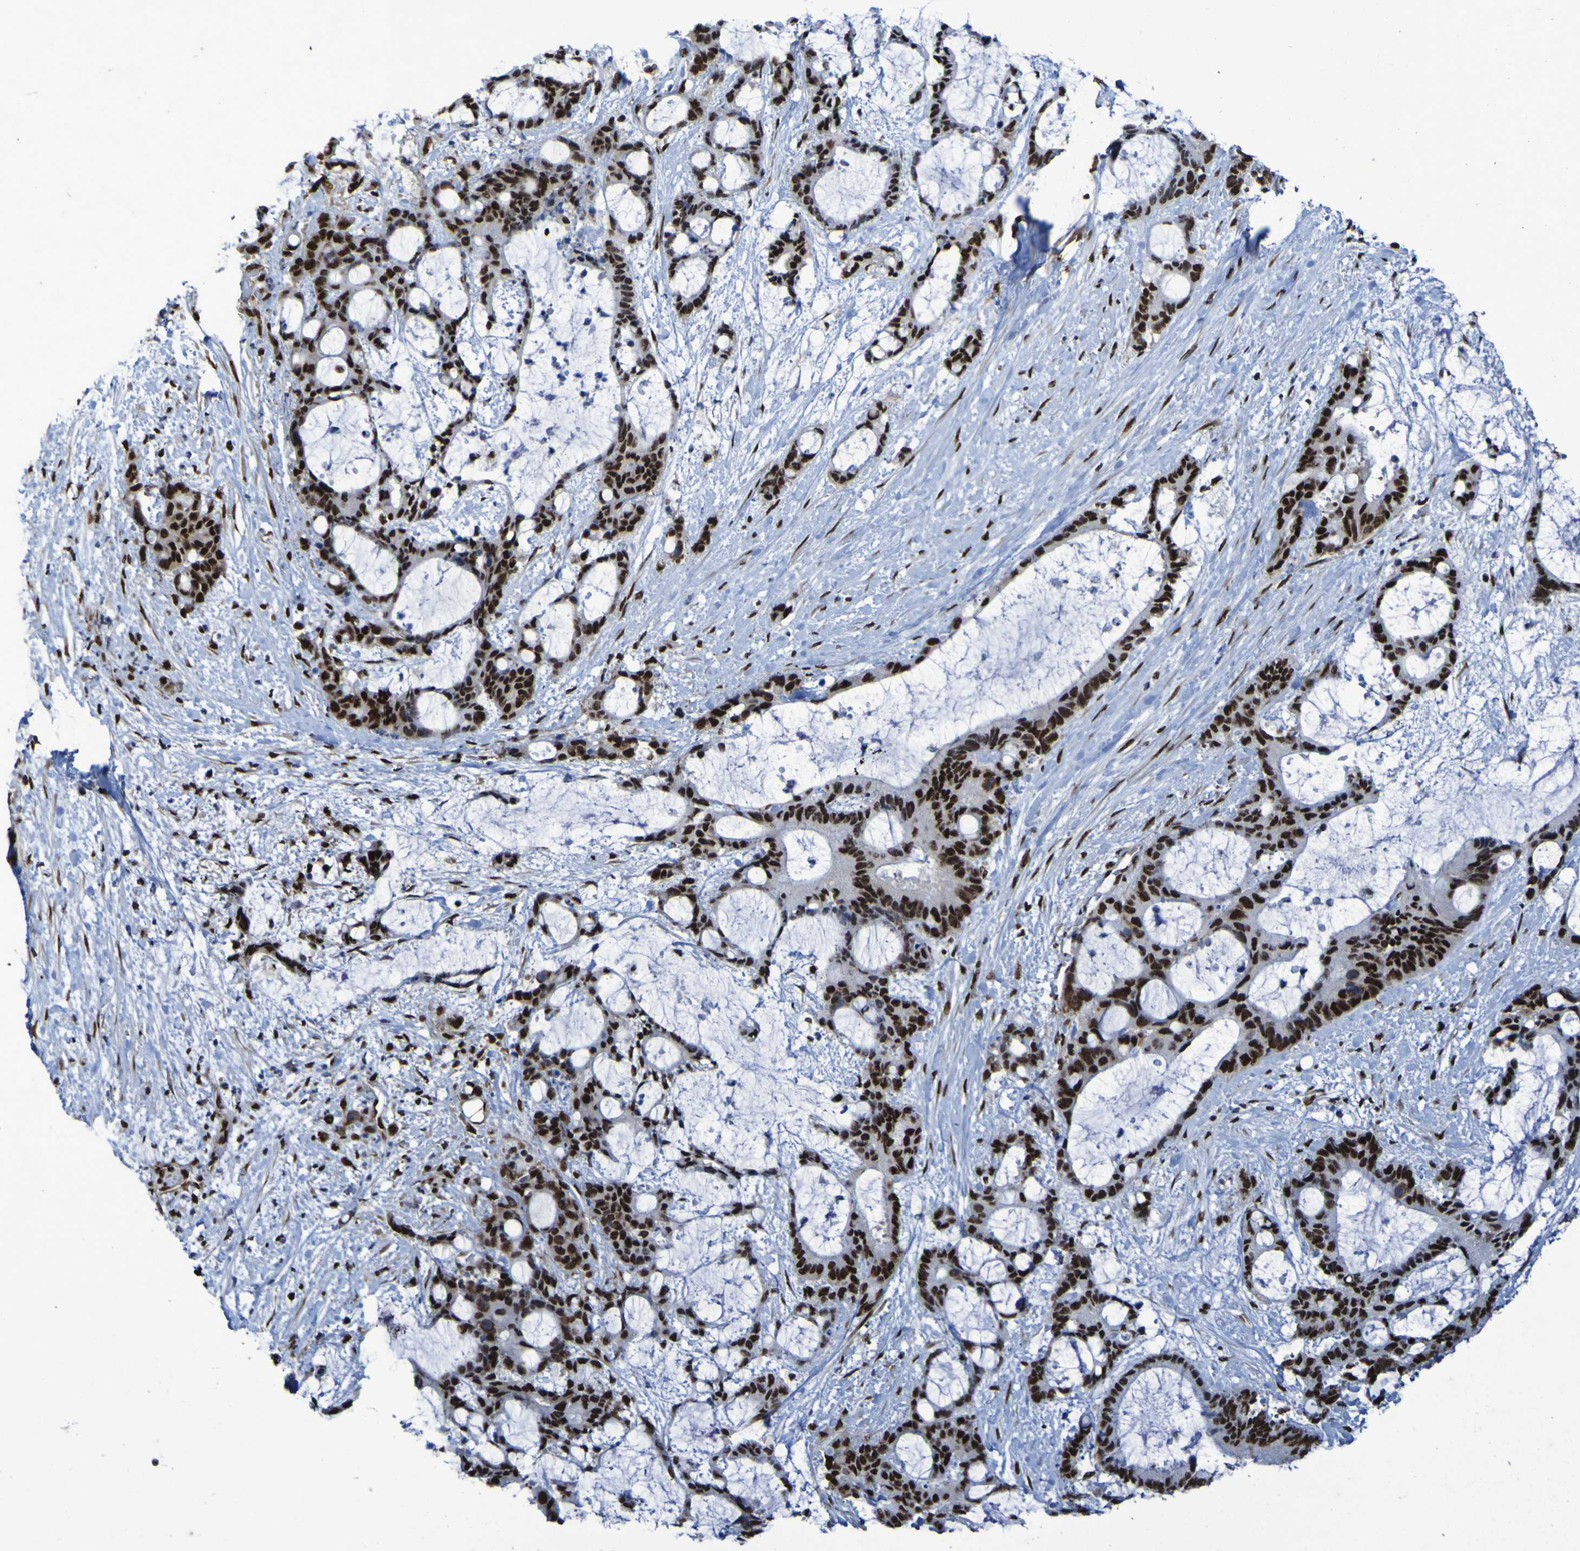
{"staining": {"intensity": "strong", "quantity": ">75%", "location": "nuclear"}, "tissue": "liver cancer", "cell_type": "Tumor cells", "image_type": "cancer", "snomed": [{"axis": "morphology", "description": "Cholangiocarcinoma"}, {"axis": "topography", "description": "Liver"}], "caption": "Human cholangiocarcinoma (liver) stained with a brown dye shows strong nuclear positive staining in approximately >75% of tumor cells.", "gene": "HNRNPR", "patient": {"sex": "female", "age": 73}}